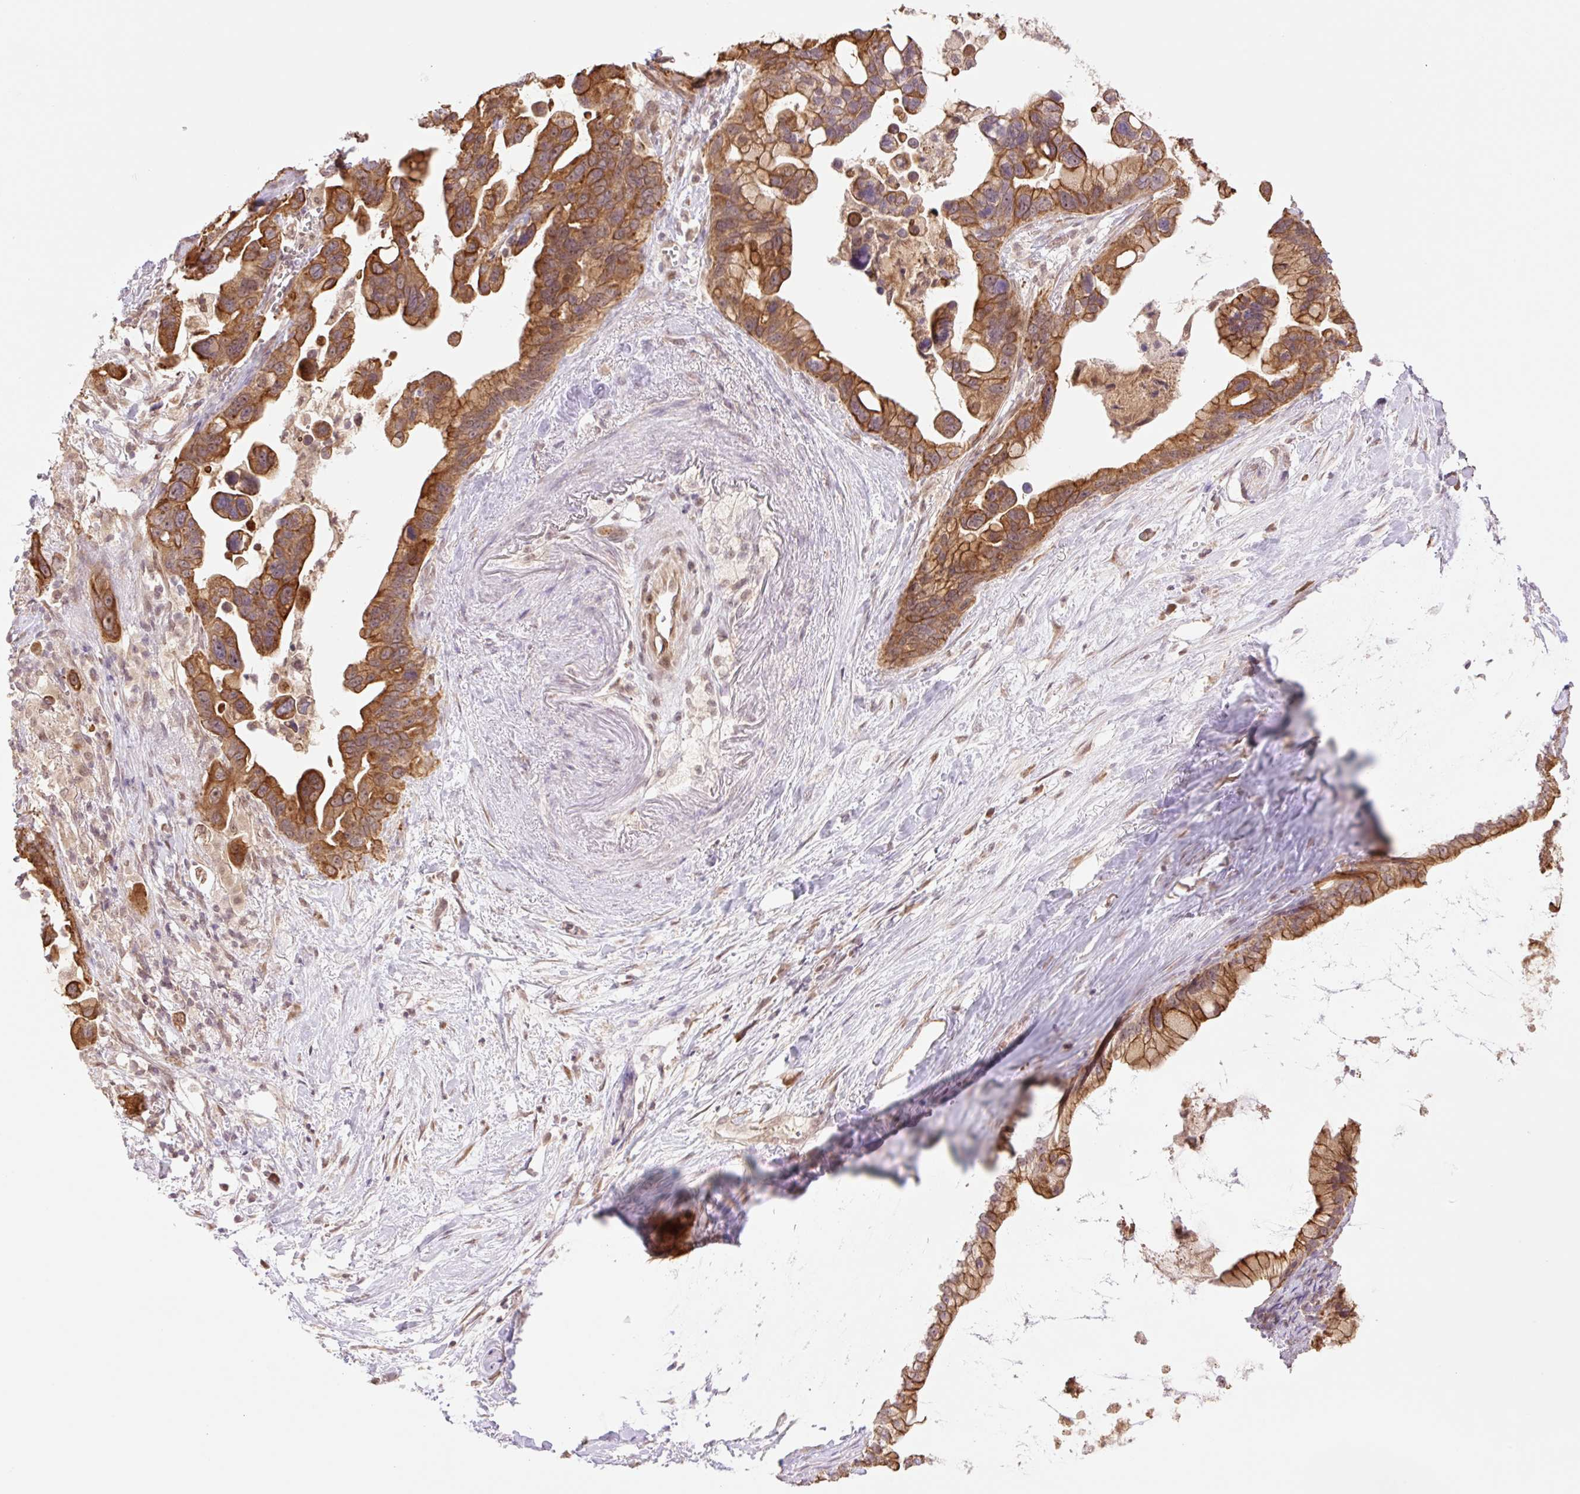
{"staining": {"intensity": "strong", "quantity": ">75%", "location": "cytoplasmic/membranous"}, "tissue": "pancreatic cancer", "cell_type": "Tumor cells", "image_type": "cancer", "snomed": [{"axis": "morphology", "description": "Adenocarcinoma, NOS"}, {"axis": "topography", "description": "Pancreas"}], "caption": "Strong cytoplasmic/membranous positivity for a protein is seen in about >75% of tumor cells of pancreatic cancer using IHC.", "gene": "YJU2B", "patient": {"sex": "female", "age": 83}}